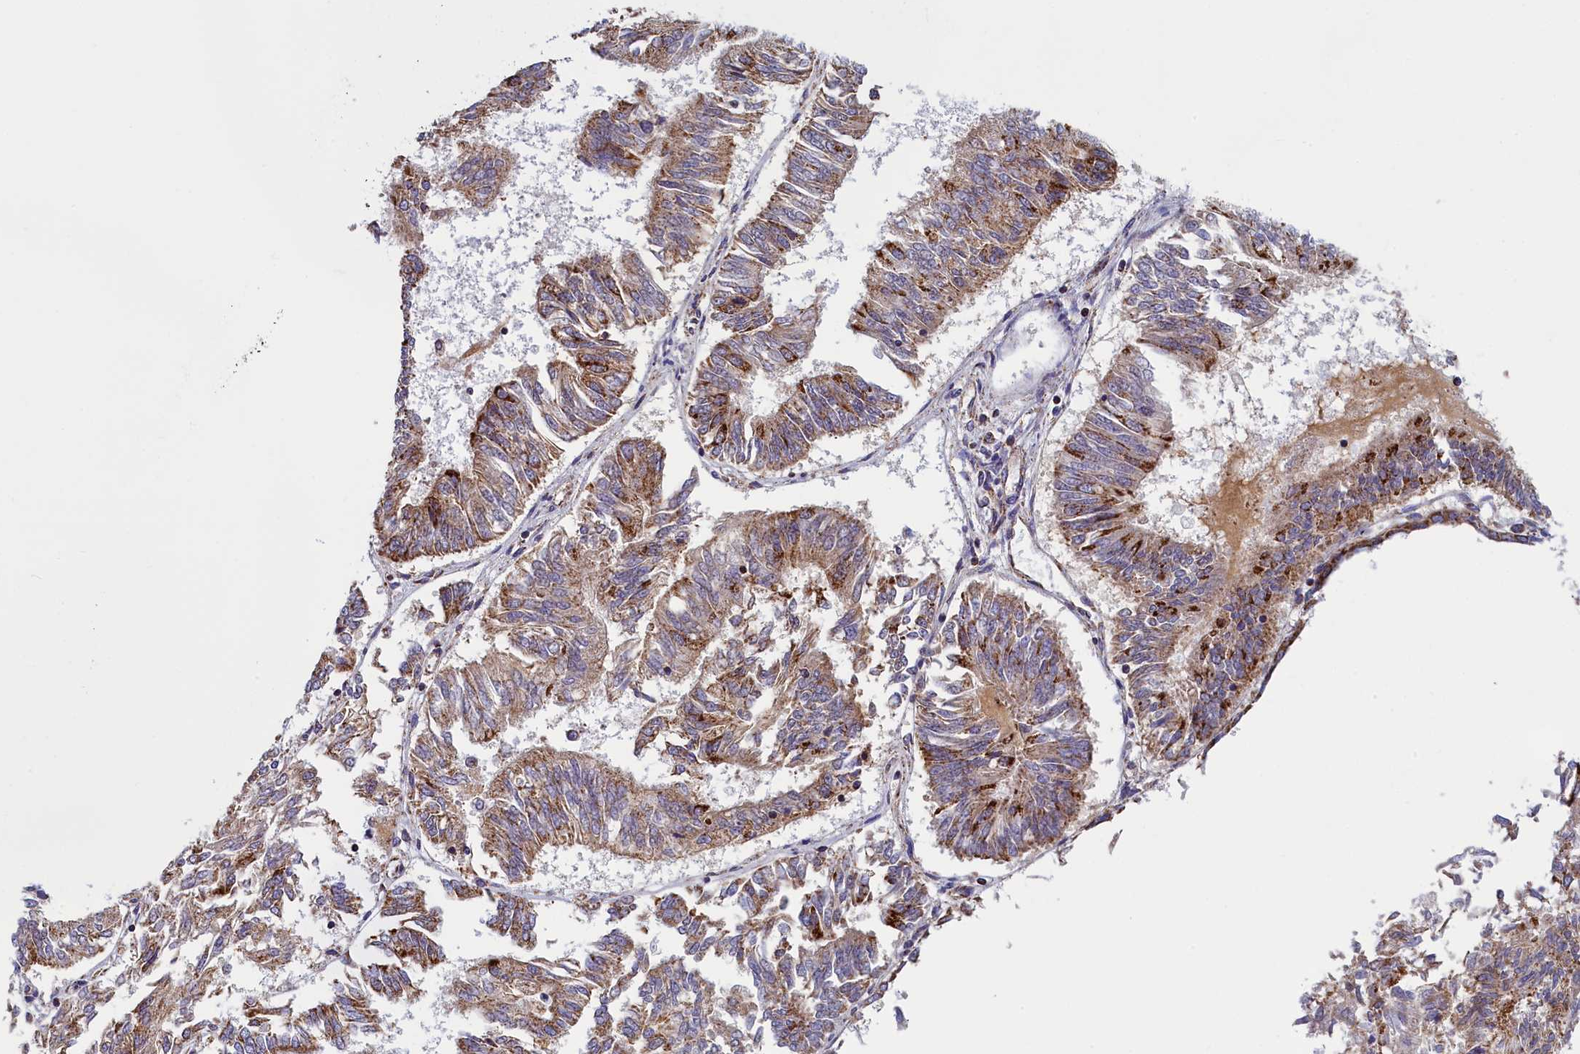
{"staining": {"intensity": "moderate", "quantity": ">75%", "location": "cytoplasmic/membranous"}, "tissue": "endometrial cancer", "cell_type": "Tumor cells", "image_type": "cancer", "snomed": [{"axis": "morphology", "description": "Adenocarcinoma, NOS"}, {"axis": "topography", "description": "Endometrium"}], "caption": "Immunohistochemical staining of endometrial adenocarcinoma shows medium levels of moderate cytoplasmic/membranous protein positivity in approximately >75% of tumor cells. (DAB IHC with brightfield microscopy, high magnification).", "gene": "IFT122", "patient": {"sex": "female", "age": 58}}